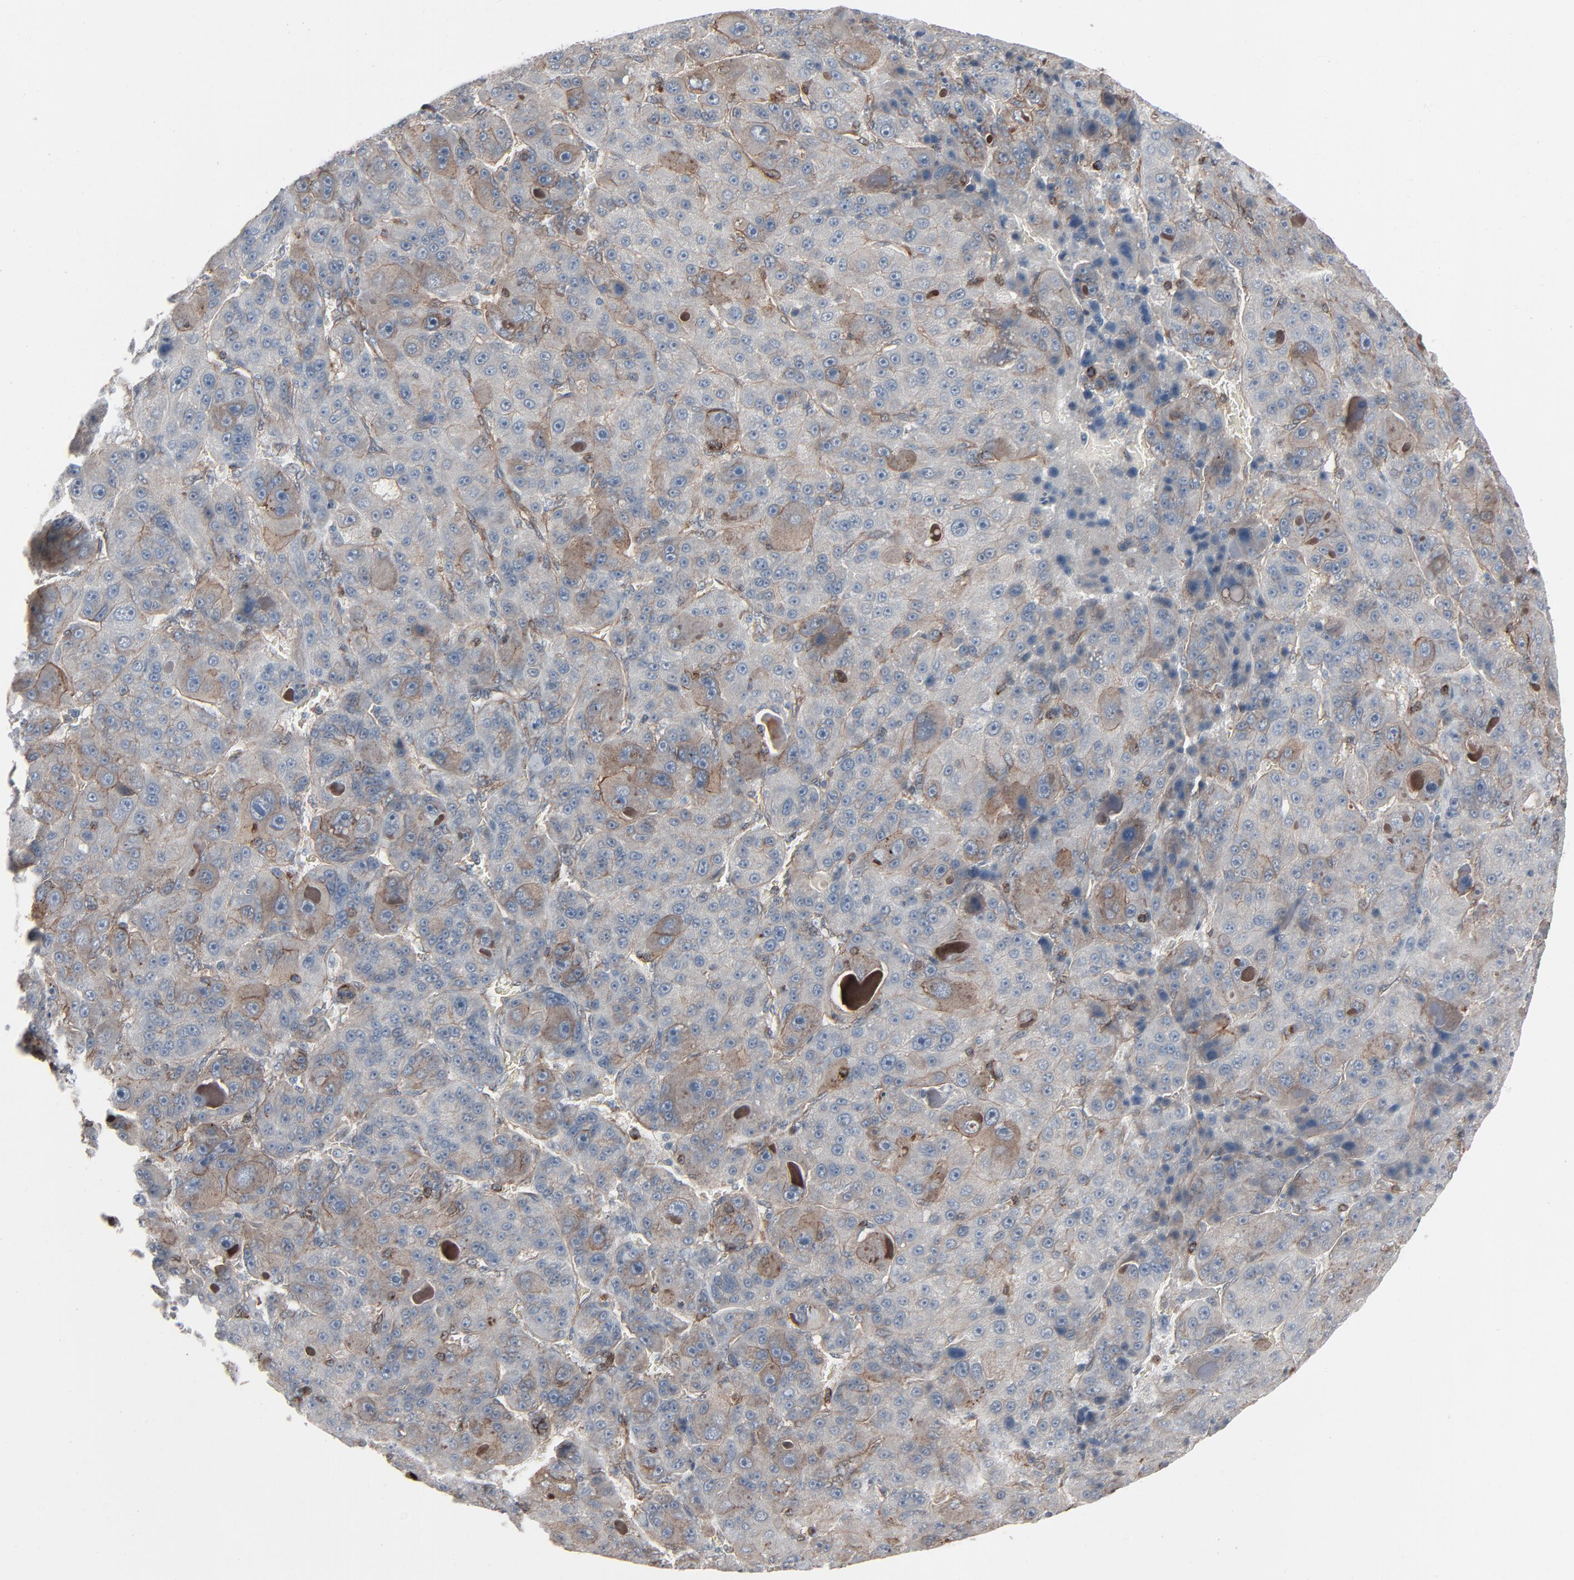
{"staining": {"intensity": "weak", "quantity": "<25%", "location": "cytoplasmic/membranous"}, "tissue": "liver cancer", "cell_type": "Tumor cells", "image_type": "cancer", "snomed": [{"axis": "morphology", "description": "Carcinoma, Hepatocellular, NOS"}, {"axis": "topography", "description": "Liver"}], "caption": "Tumor cells are negative for protein expression in human liver cancer.", "gene": "OPTN", "patient": {"sex": "male", "age": 76}}